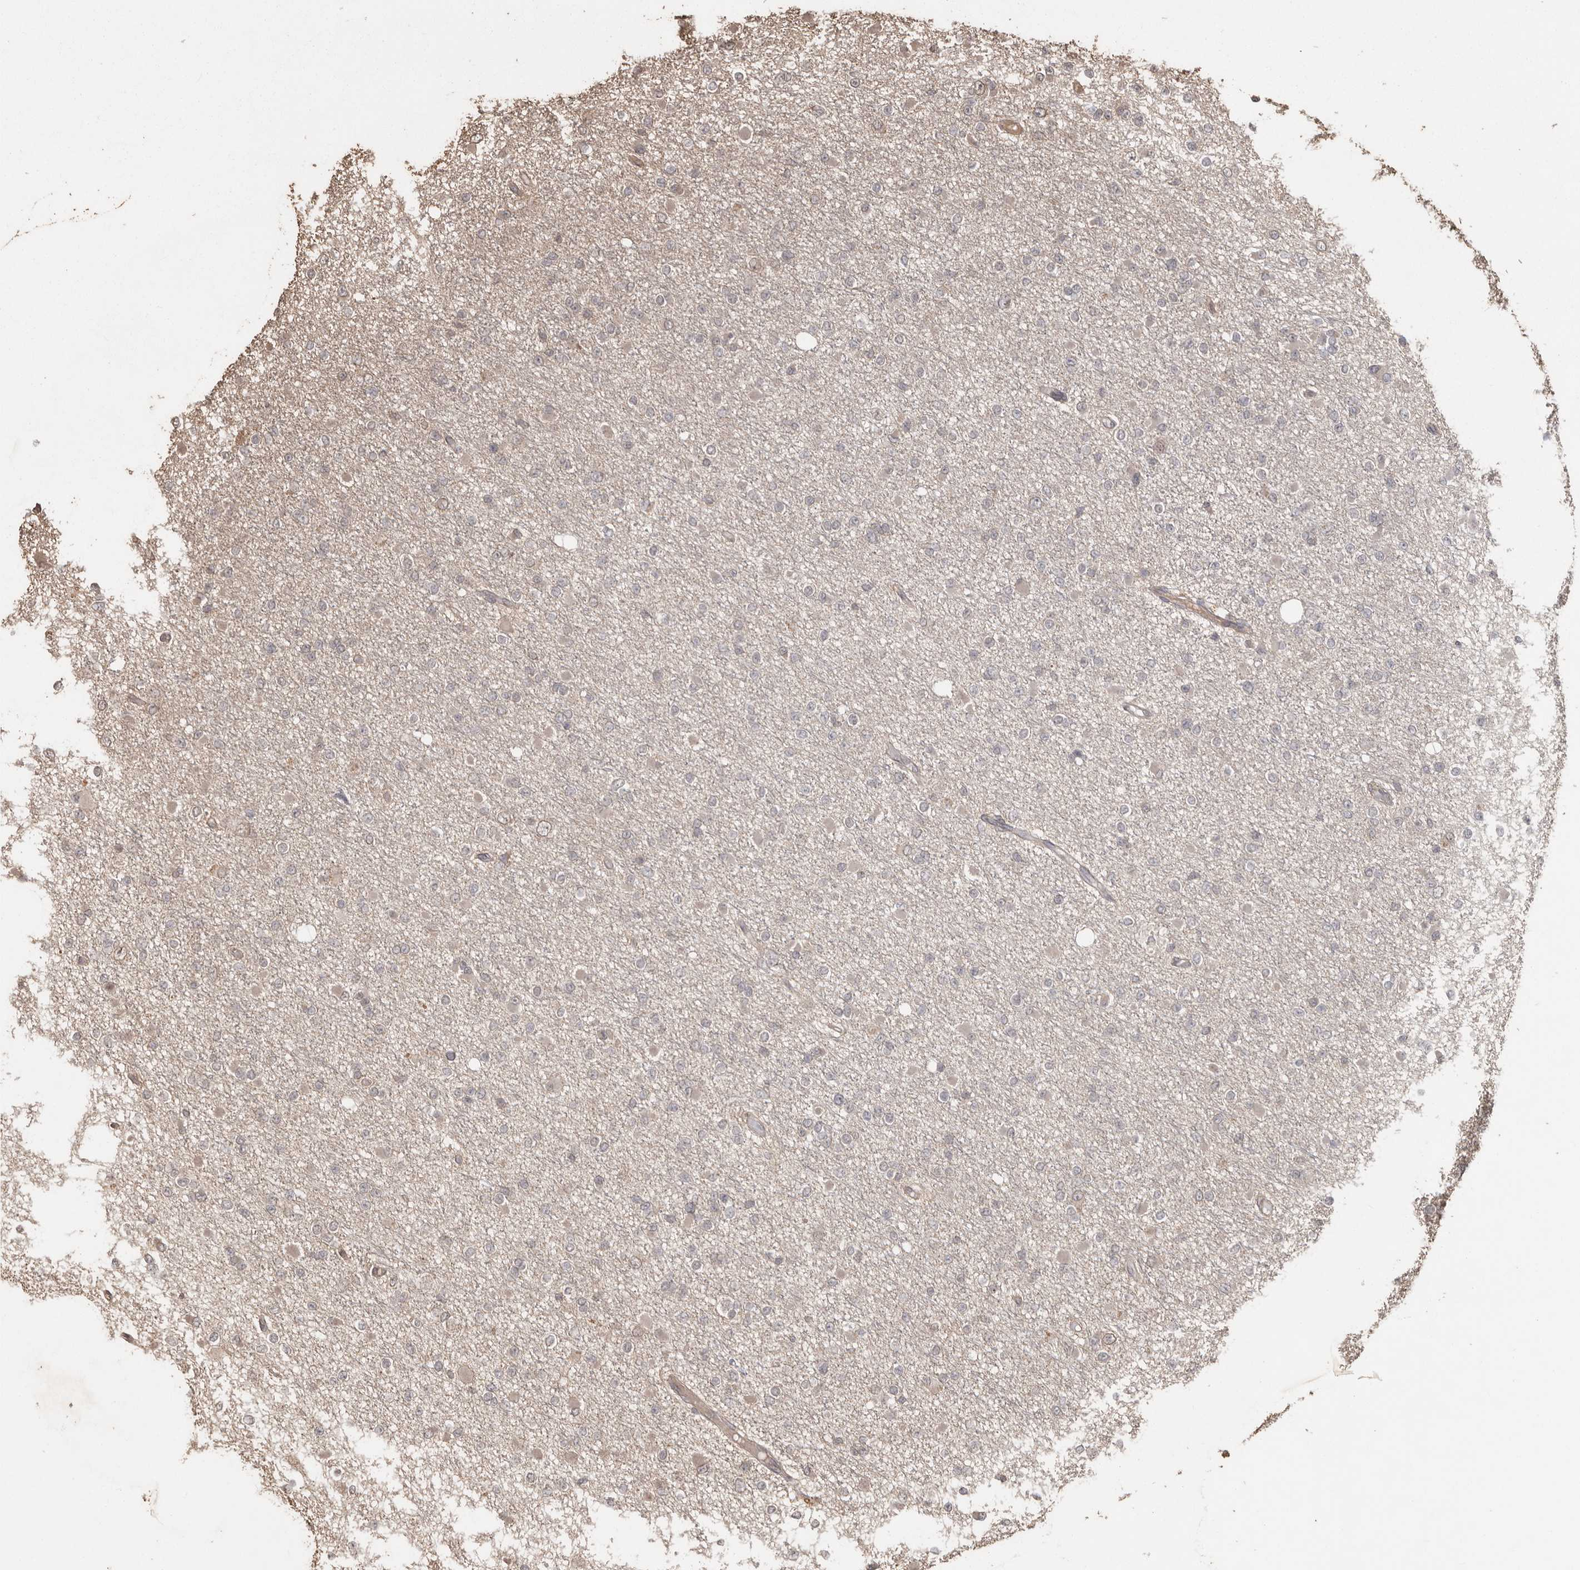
{"staining": {"intensity": "weak", "quantity": "<25%", "location": "cytoplasmic/membranous"}, "tissue": "glioma", "cell_type": "Tumor cells", "image_type": "cancer", "snomed": [{"axis": "morphology", "description": "Glioma, malignant, Low grade"}, {"axis": "topography", "description": "Brain"}], "caption": "This is a micrograph of immunohistochemistry staining of glioma, which shows no positivity in tumor cells.", "gene": "NUP43", "patient": {"sex": "female", "age": 22}}